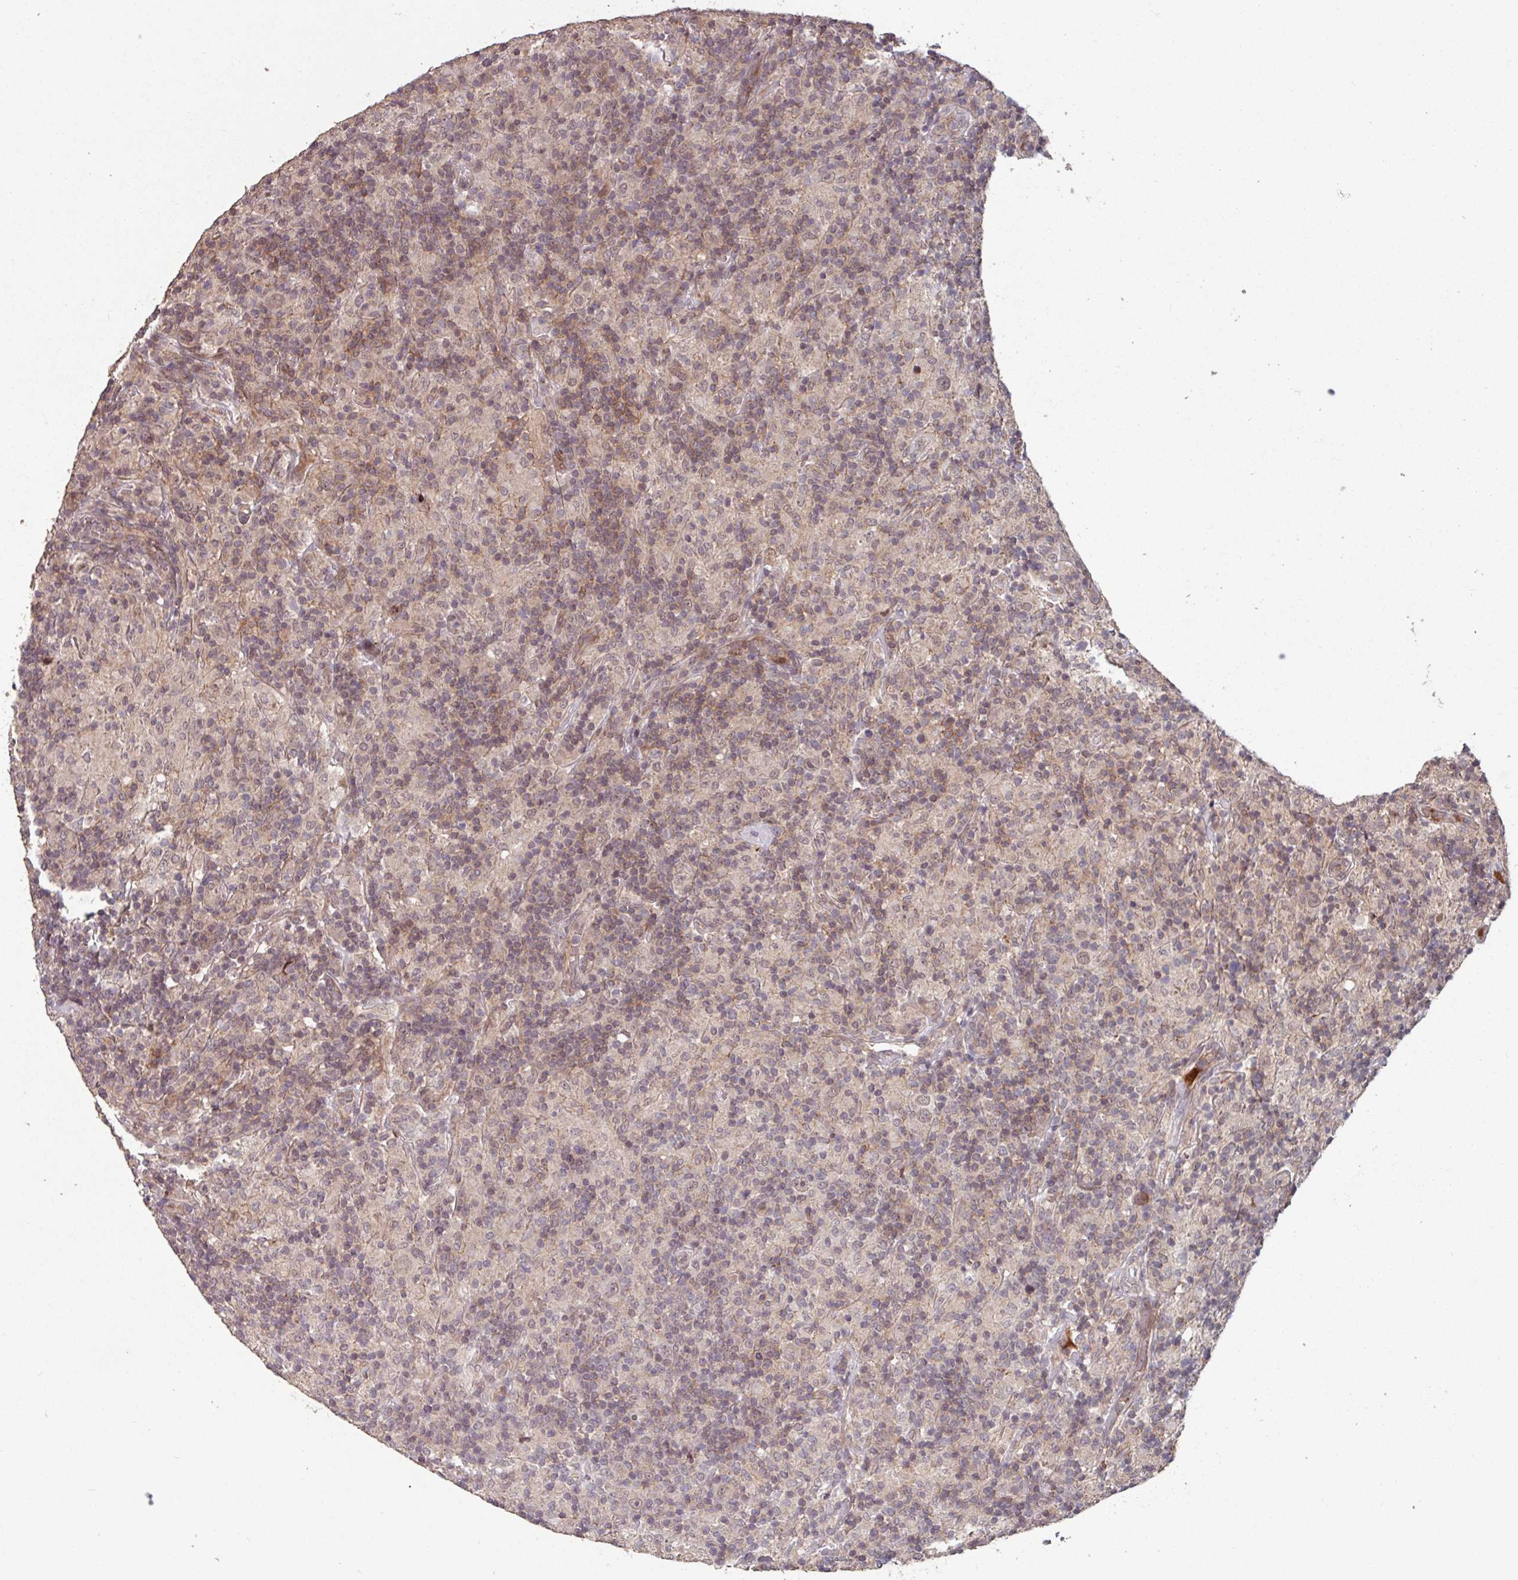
{"staining": {"intensity": "weak", "quantity": "25%-75%", "location": "nuclear"}, "tissue": "lymphoma", "cell_type": "Tumor cells", "image_type": "cancer", "snomed": [{"axis": "morphology", "description": "Hodgkin's disease, NOS"}, {"axis": "topography", "description": "Lymph node"}], "caption": "Immunohistochemistry (DAB) staining of Hodgkin's disease shows weak nuclear protein staining in about 25%-75% of tumor cells. The staining was performed using DAB to visualize the protein expression in brown, while the nuclei were stained in blue with hematoxylin (Magnification: 20x).", "gene": "TMEM88", "patient": {"sex": "male", "age": 70}}